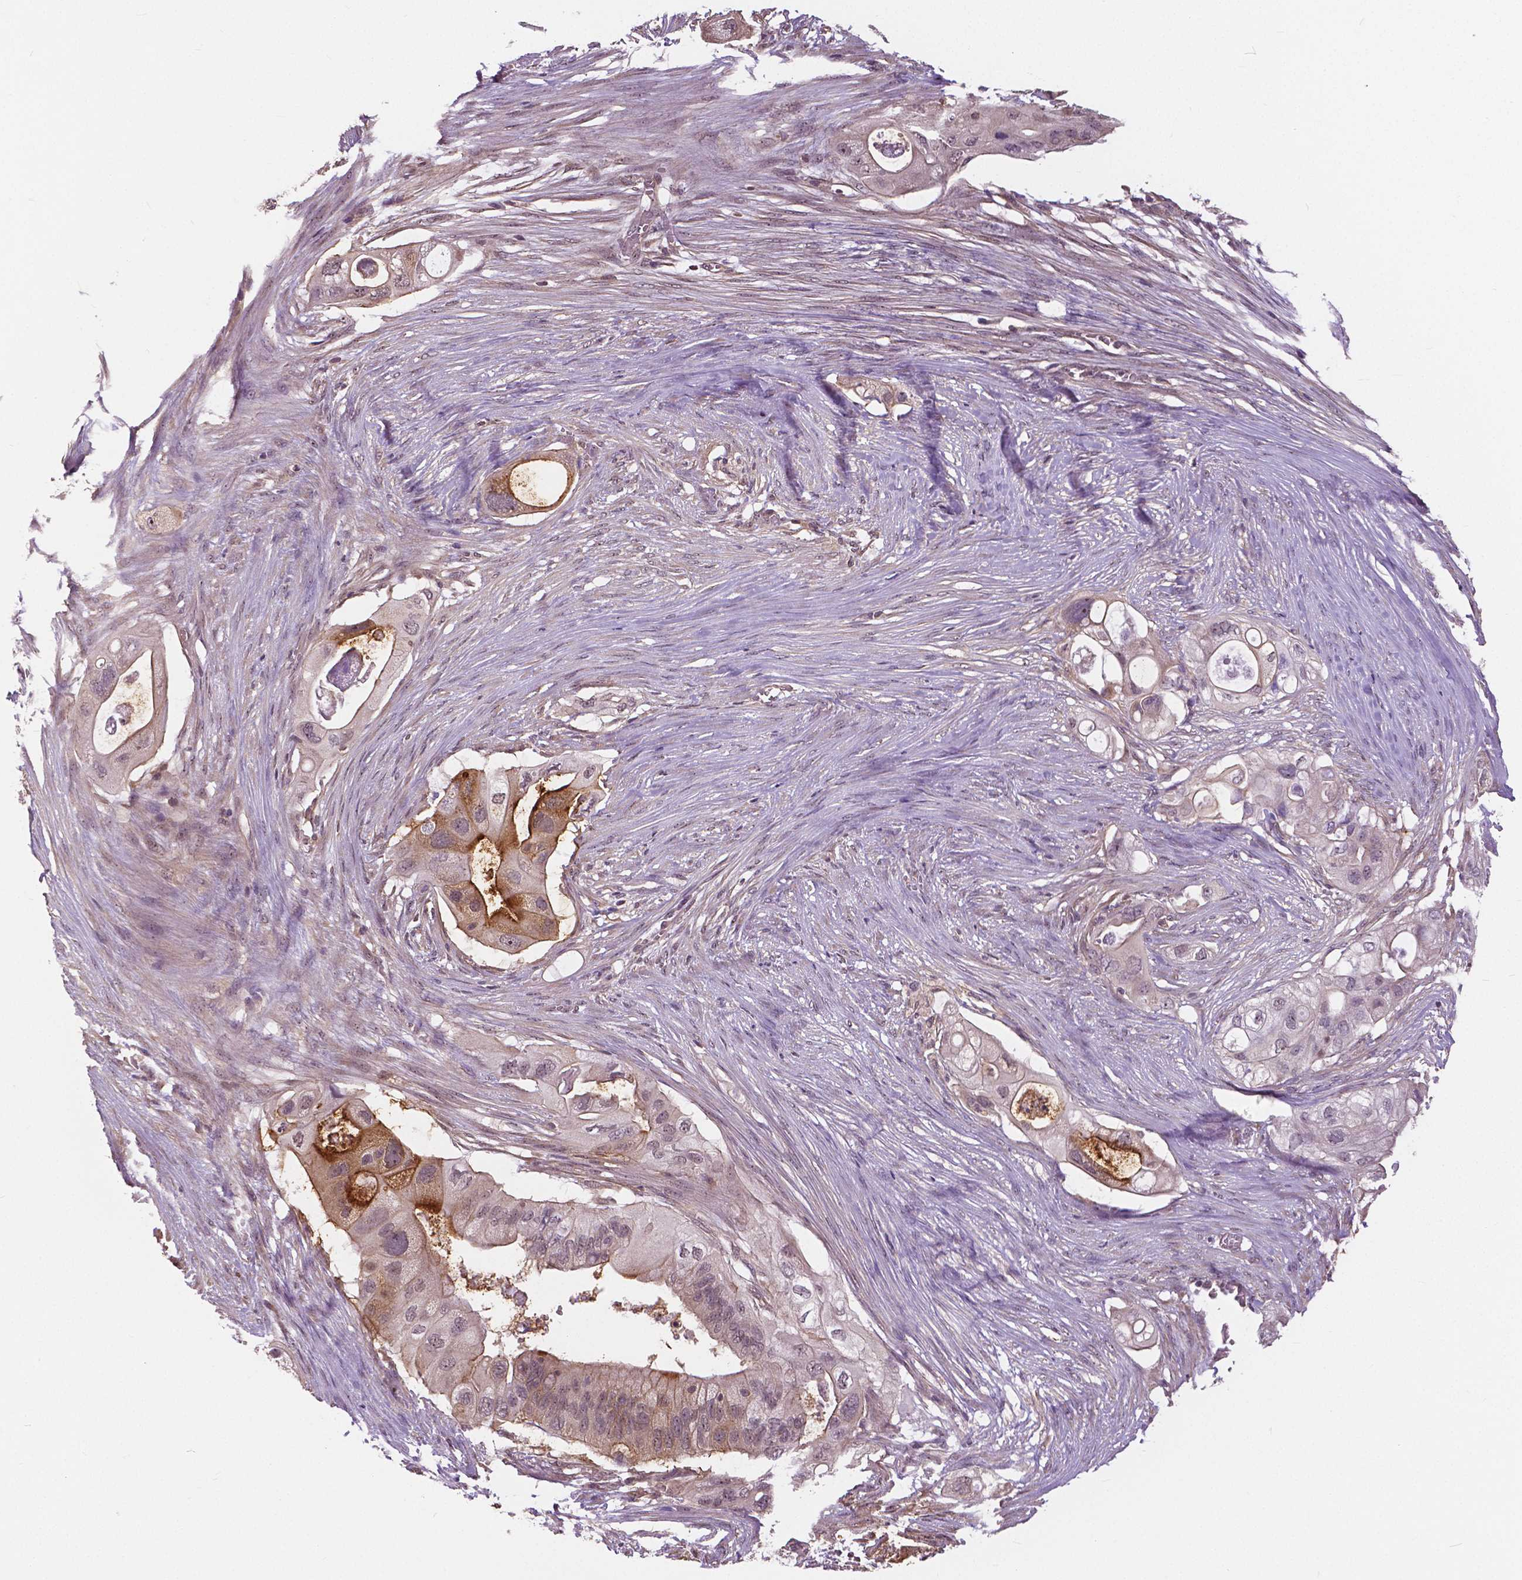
{"staining": {"intensity": "moderate", "quantity": "<25%", "location": "cytoplasmic/membranous"}, "tissue": "pancreatic cancer", "cell_type": "Tumor cells", "image_type": "cancer", "snomed": [{"axis": "morphology", "description": "Adenocarcinoma, NOS"}, {"axis": "topography", "description": "Pancreas"}], "caption": "Immunohistochemical staining of human pancreatic cancer (adenocarcinoma) demonstrates low levels of moderate cytoplasmic/membranous staining in about <25% of tumor cells.", "gene": "ANXA13", "patient": {"sex": "female", "age": 72}}